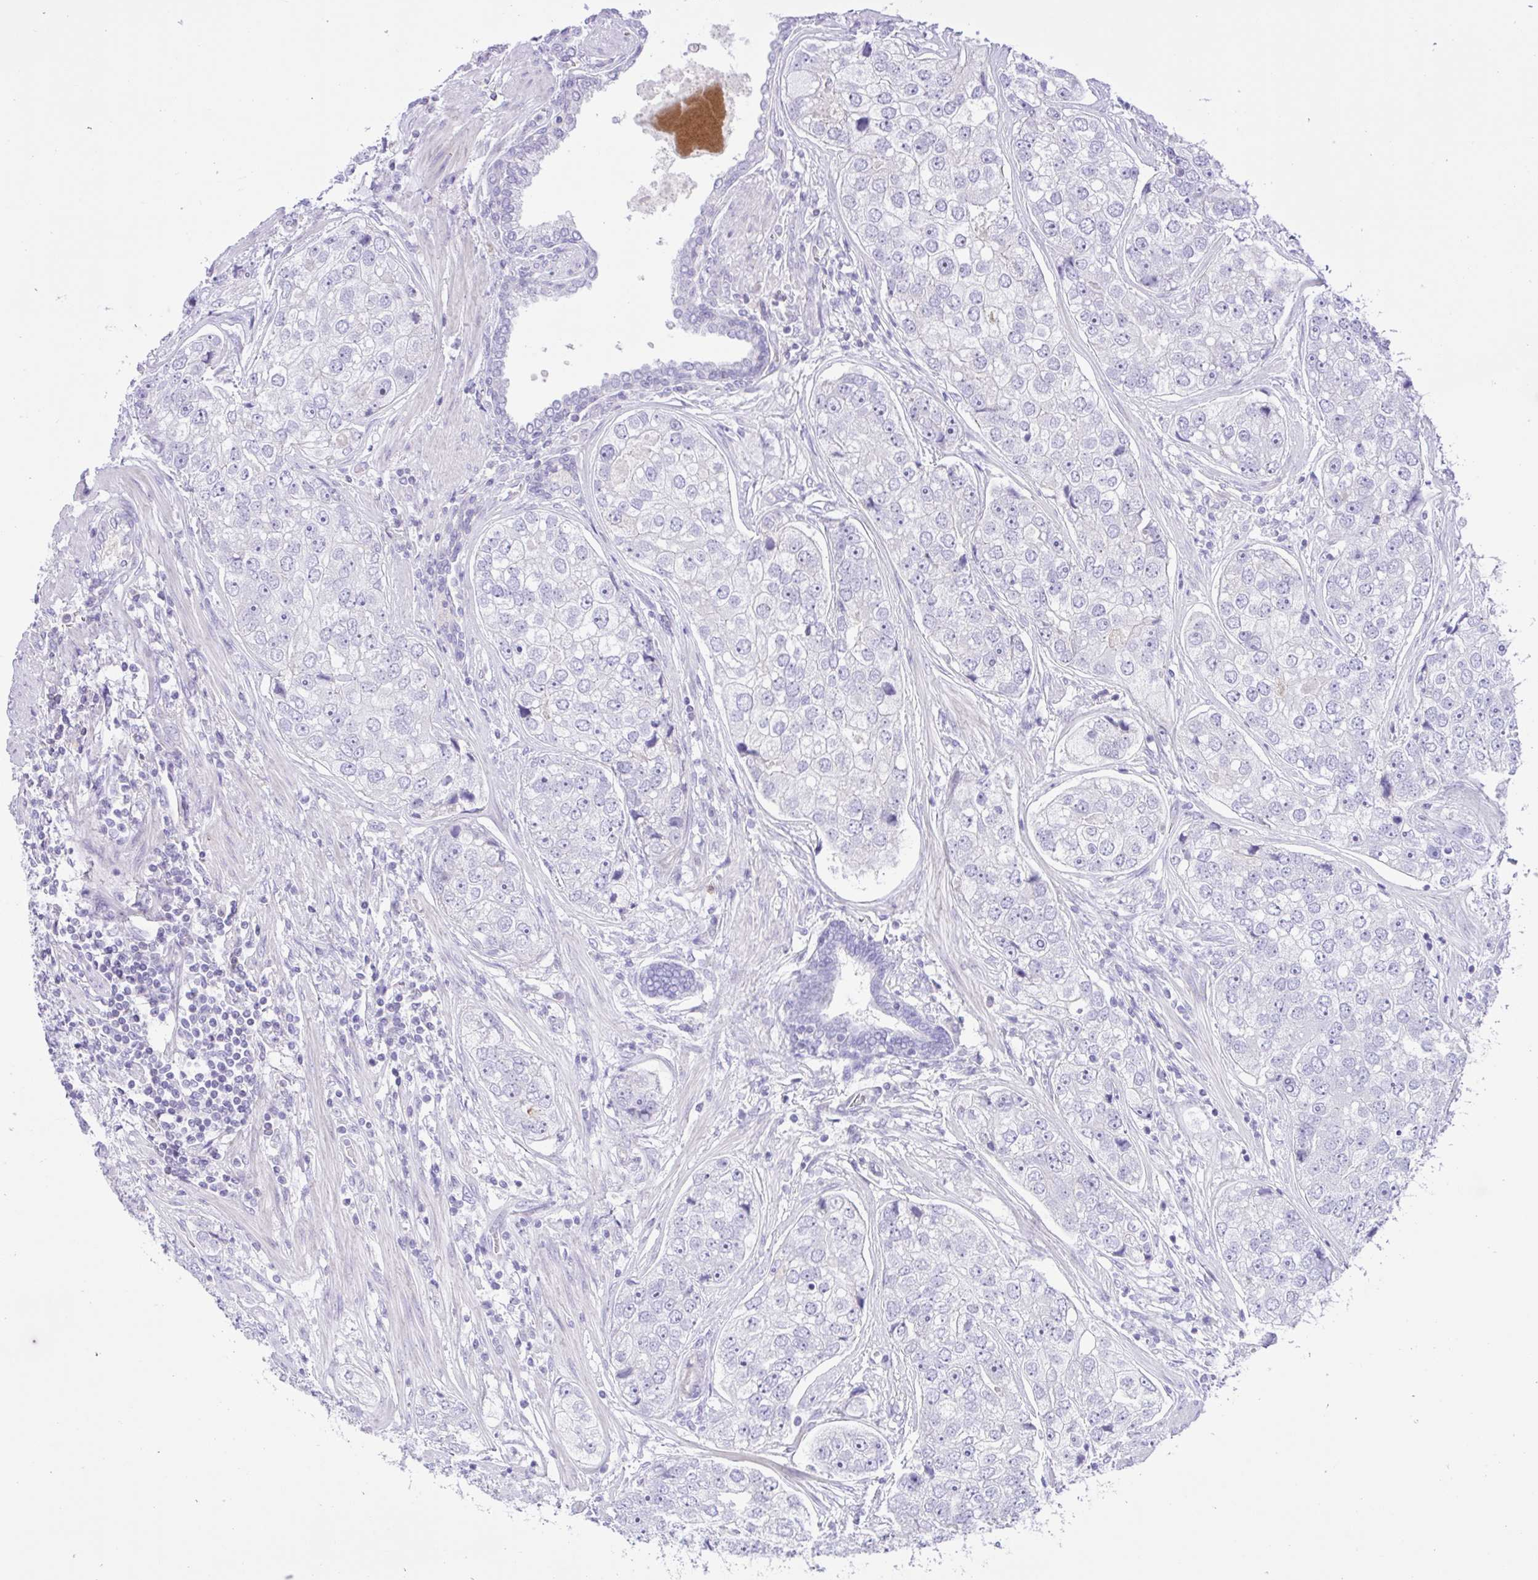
{"staining": {"intensity": "negative", "quantity": "none", "location": "none"}, "tissue": "prostate cancer", "cell_type": "Tumor cells", "image_type": "cancer", "snomed": [{"axis": "morphology", "description": "Adenocarcinoma, High grade"}, {"axis": "topography", "description": "Prostate"}], "caption": "Histopathology image shows no protein expression in tumor cells of prostate cancer (adenocarcinoma (high-grade)) tissue. (IHC, brightfield microscopy, high magnification).", "gene": "ZNF101", "patient": {"sex": "male", "age": 60}}